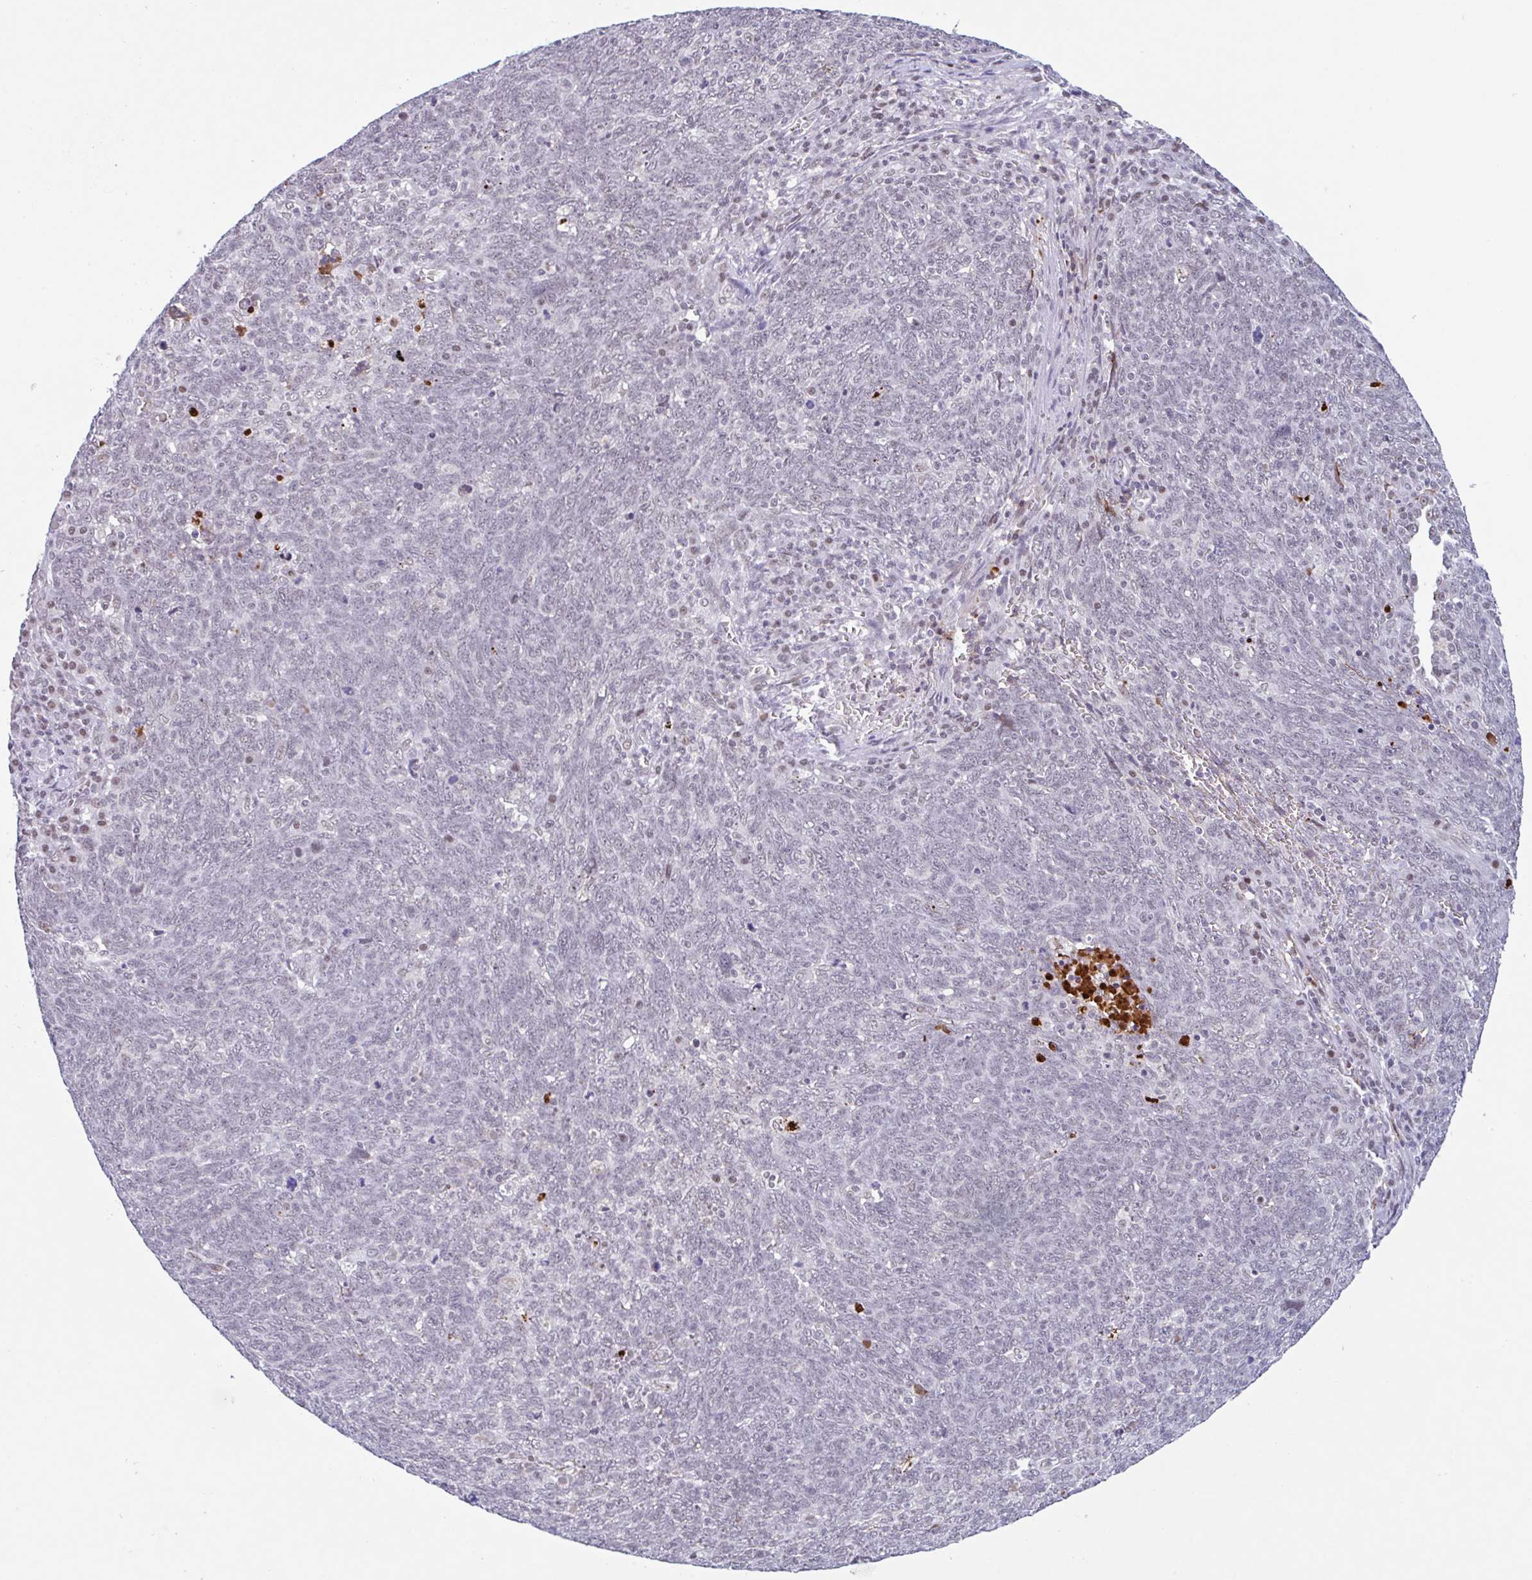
{"staining": {"intensity": "negative", "quantity": "none", "location": "none"}, "tissue": "lung cancer", "cell_type": "Tumor cells", "image_type": "cancer", "snomed": [{"axis": "morphology", "description": "Squamous cell carcinoma, NOS"}, {"axis": "topography", "description": "Lung"}], "caption": "A micrograph of lung squamous cell carcinoma stained for a protein shows no brown staining in tumor cells.", "gene": "PLG", "patient": {"sex": "female", "age": 72}}